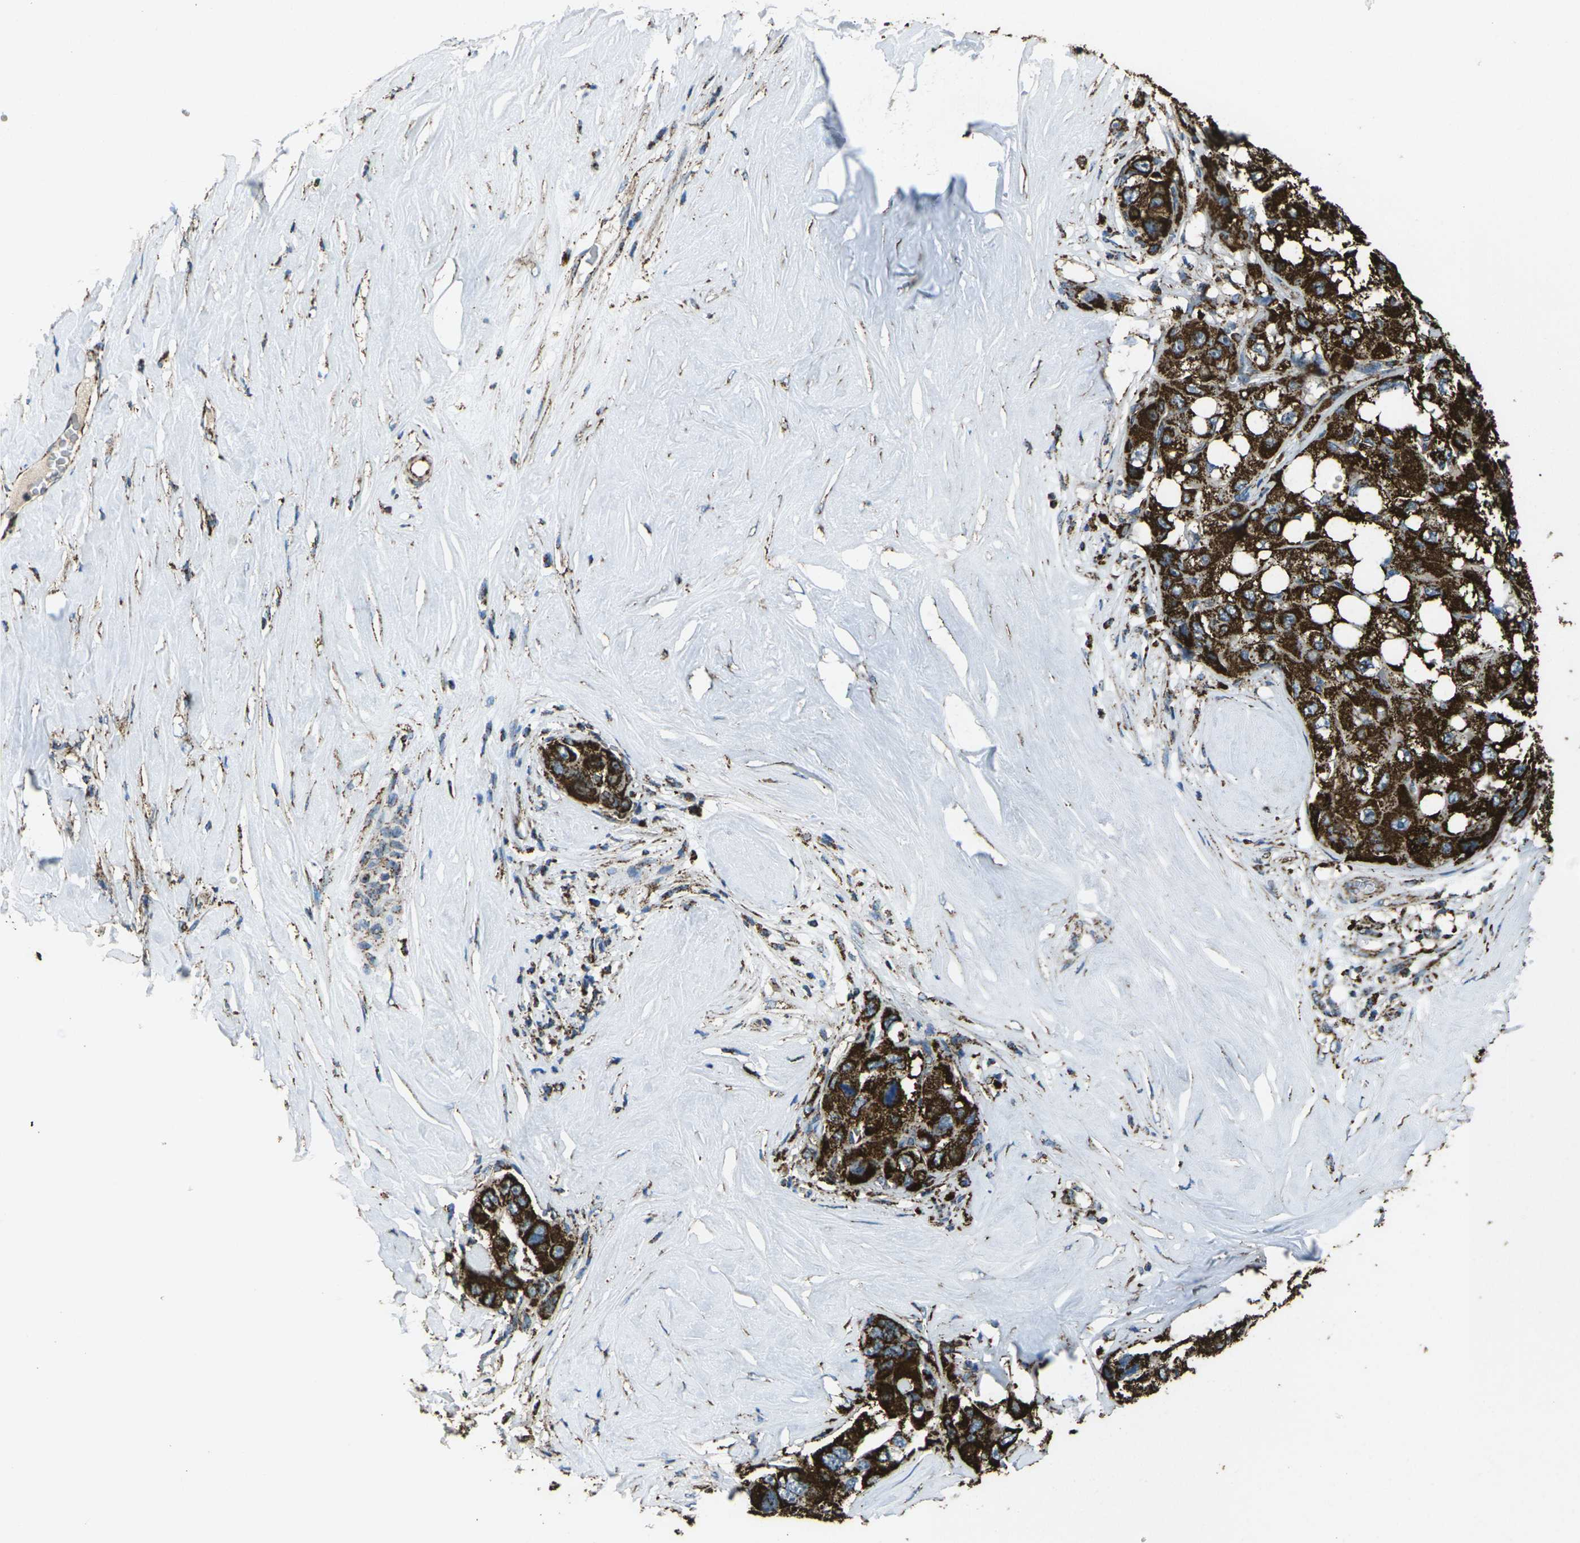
{"staining": {"intensity": "strong", "quantity": ">75%", "location": "cytoplasmic/membranous"}, "tissue": "liver cancer", "cell_type": "Tumor cells", "image_type": "cancer", "snomed": [{"axis": "morphology", "description": "Carcinoma, Hepatocellular, NOS"}, {"axis": "topography", "description": "Liver"}], "caption": "IHC of human liver hepatocellular carcinoma shows high levels of strong cytoplasmic/membranous expression in approximately >75% of tumor cells. The staining is performed using DAB brown chromogen to label protein expression. The nuclei are counter-stained blue using hematoxylin.", "gene": "KLHL5", "patient": {"sex": "male", "age": 80}}